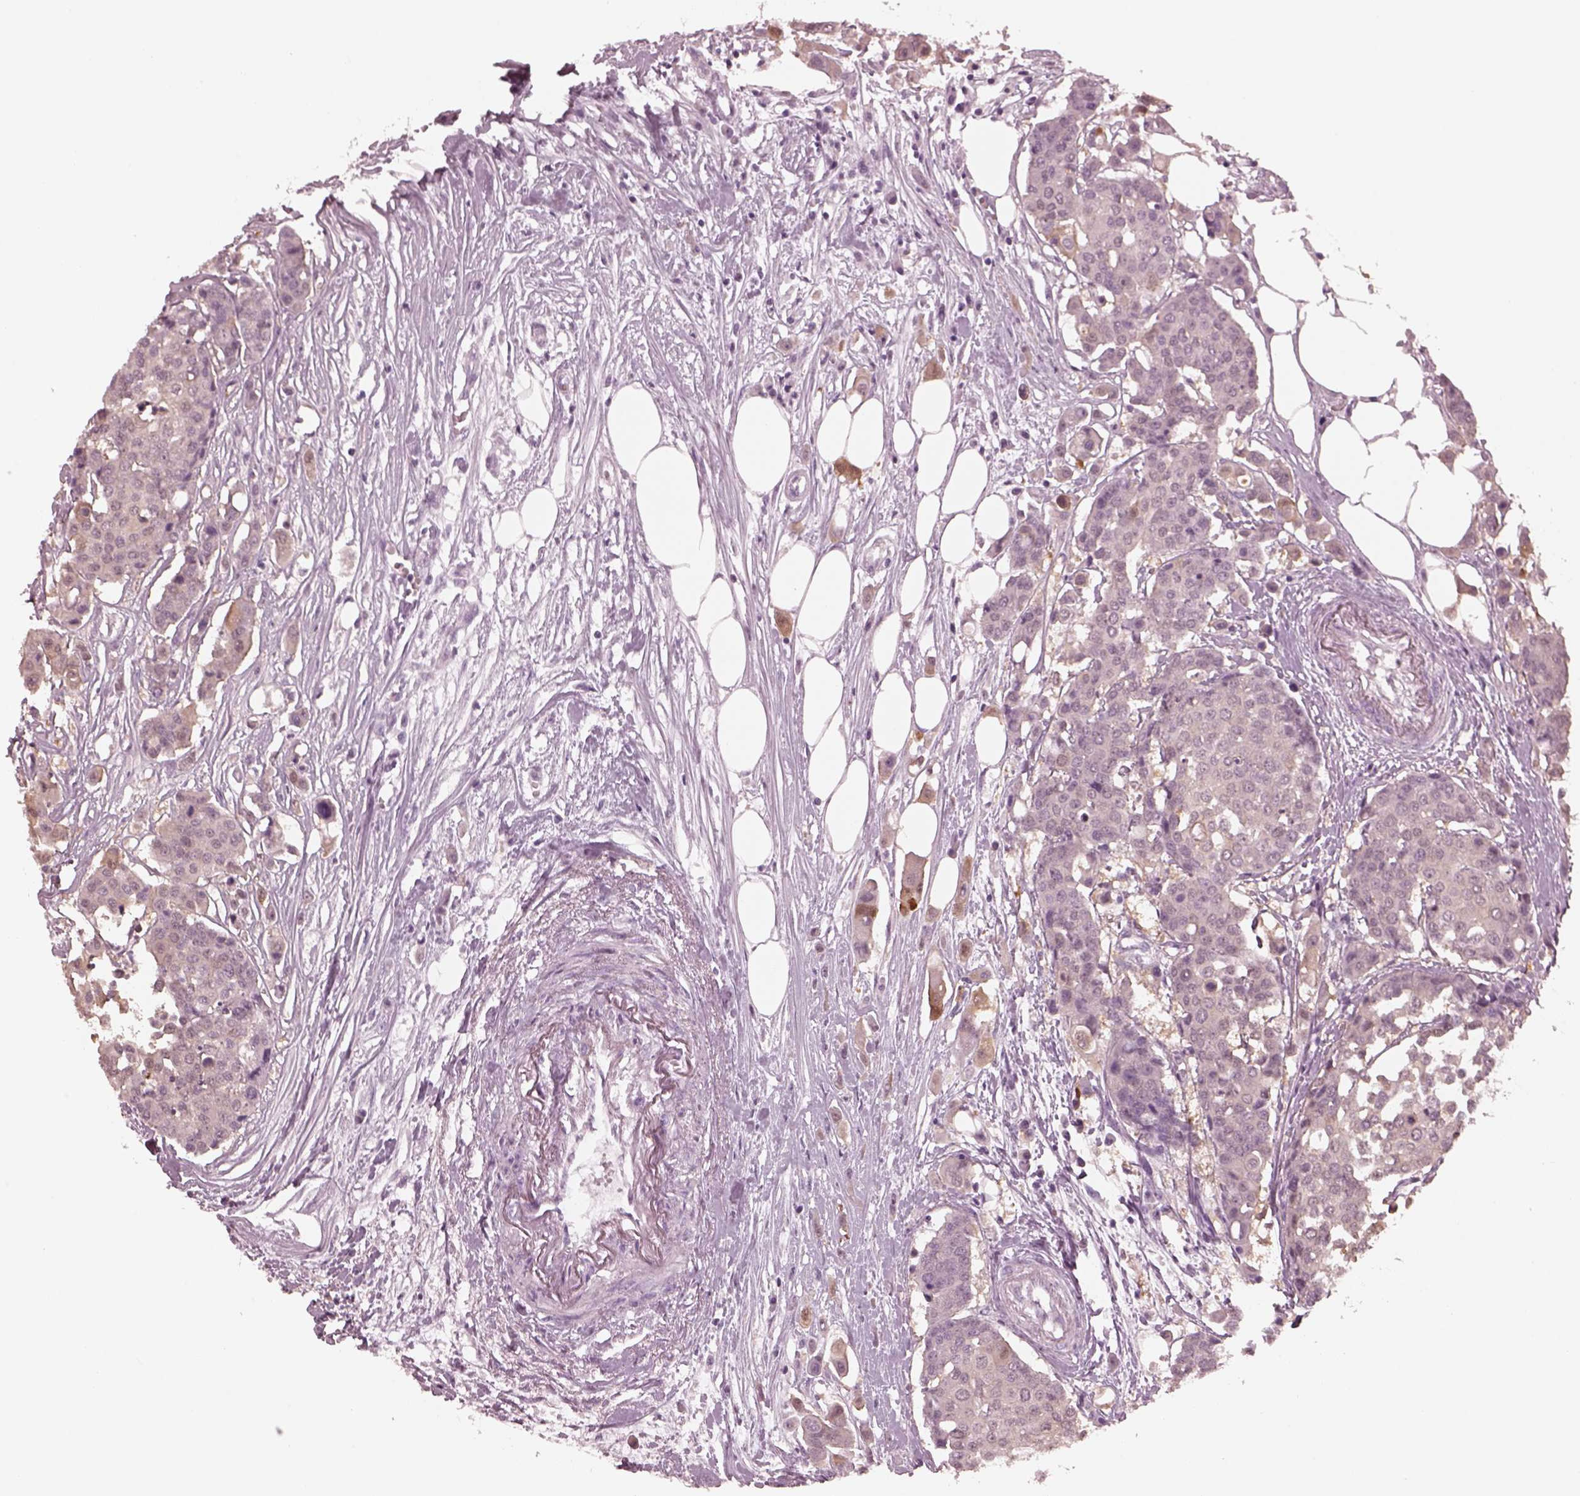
{"staining": {"intensity": "weak", "quantity": "<25%", "location": "cytoplasmic/membranous"}, "tissue": "carcinoid", "cell_type": "Tumor cells", "image_type": "cancer", "snomed": [{"axis": "morphology", "description": "Carcinoid, malignant, NOS"}, {"axis": "topography", "description": "Colon"}], "caption": "Tumor cells are negative for brown protein staining in carcinoid.", "gene": "C2orf81", "patient": {"sex": "male", "age": 81}}